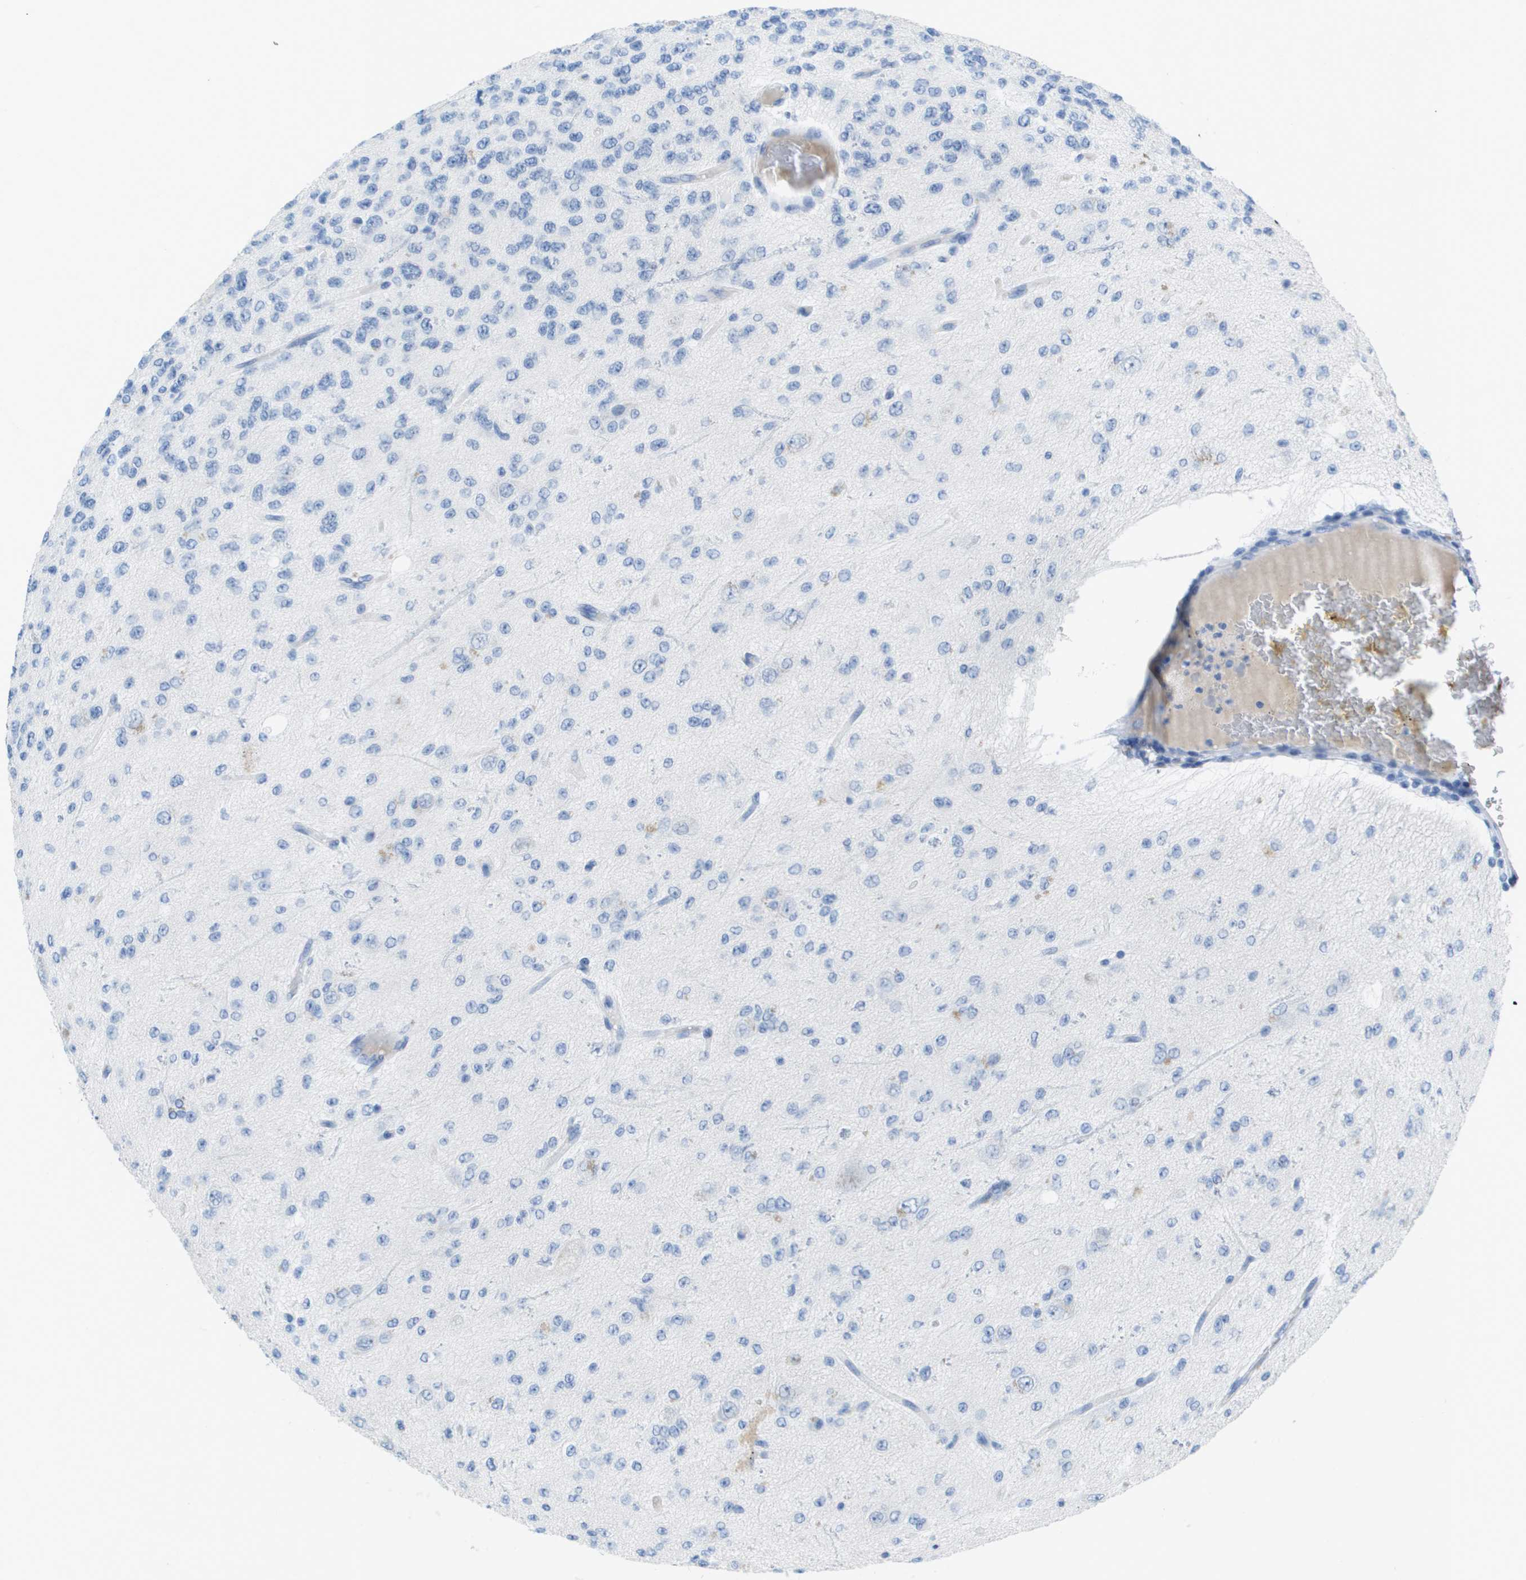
{"staining": {"intensity": "negative", "quantity": "none", "location": "none"}, "tissue": "glioma", "cell_type": "Tumor cells", "image_type": "cancer", "snomed": [{"axis": "morphology", "description": "Glioma, malignant, High grade"}, {"axis": "topography", "description": "pancreas cauda"}], "caption": "Protein analysis of malignant glioma (high-grade) displays no significant positivity in tumor cells. The staining was performed using DAB (3,3'-diaminobenzidine) to visualize the protein expression in brown, while the nuclei were stained in blue with hematoxylin (Magnification: 20x).", "gene": "GPR18", "patient": {"sex": "male", "age": 60}}